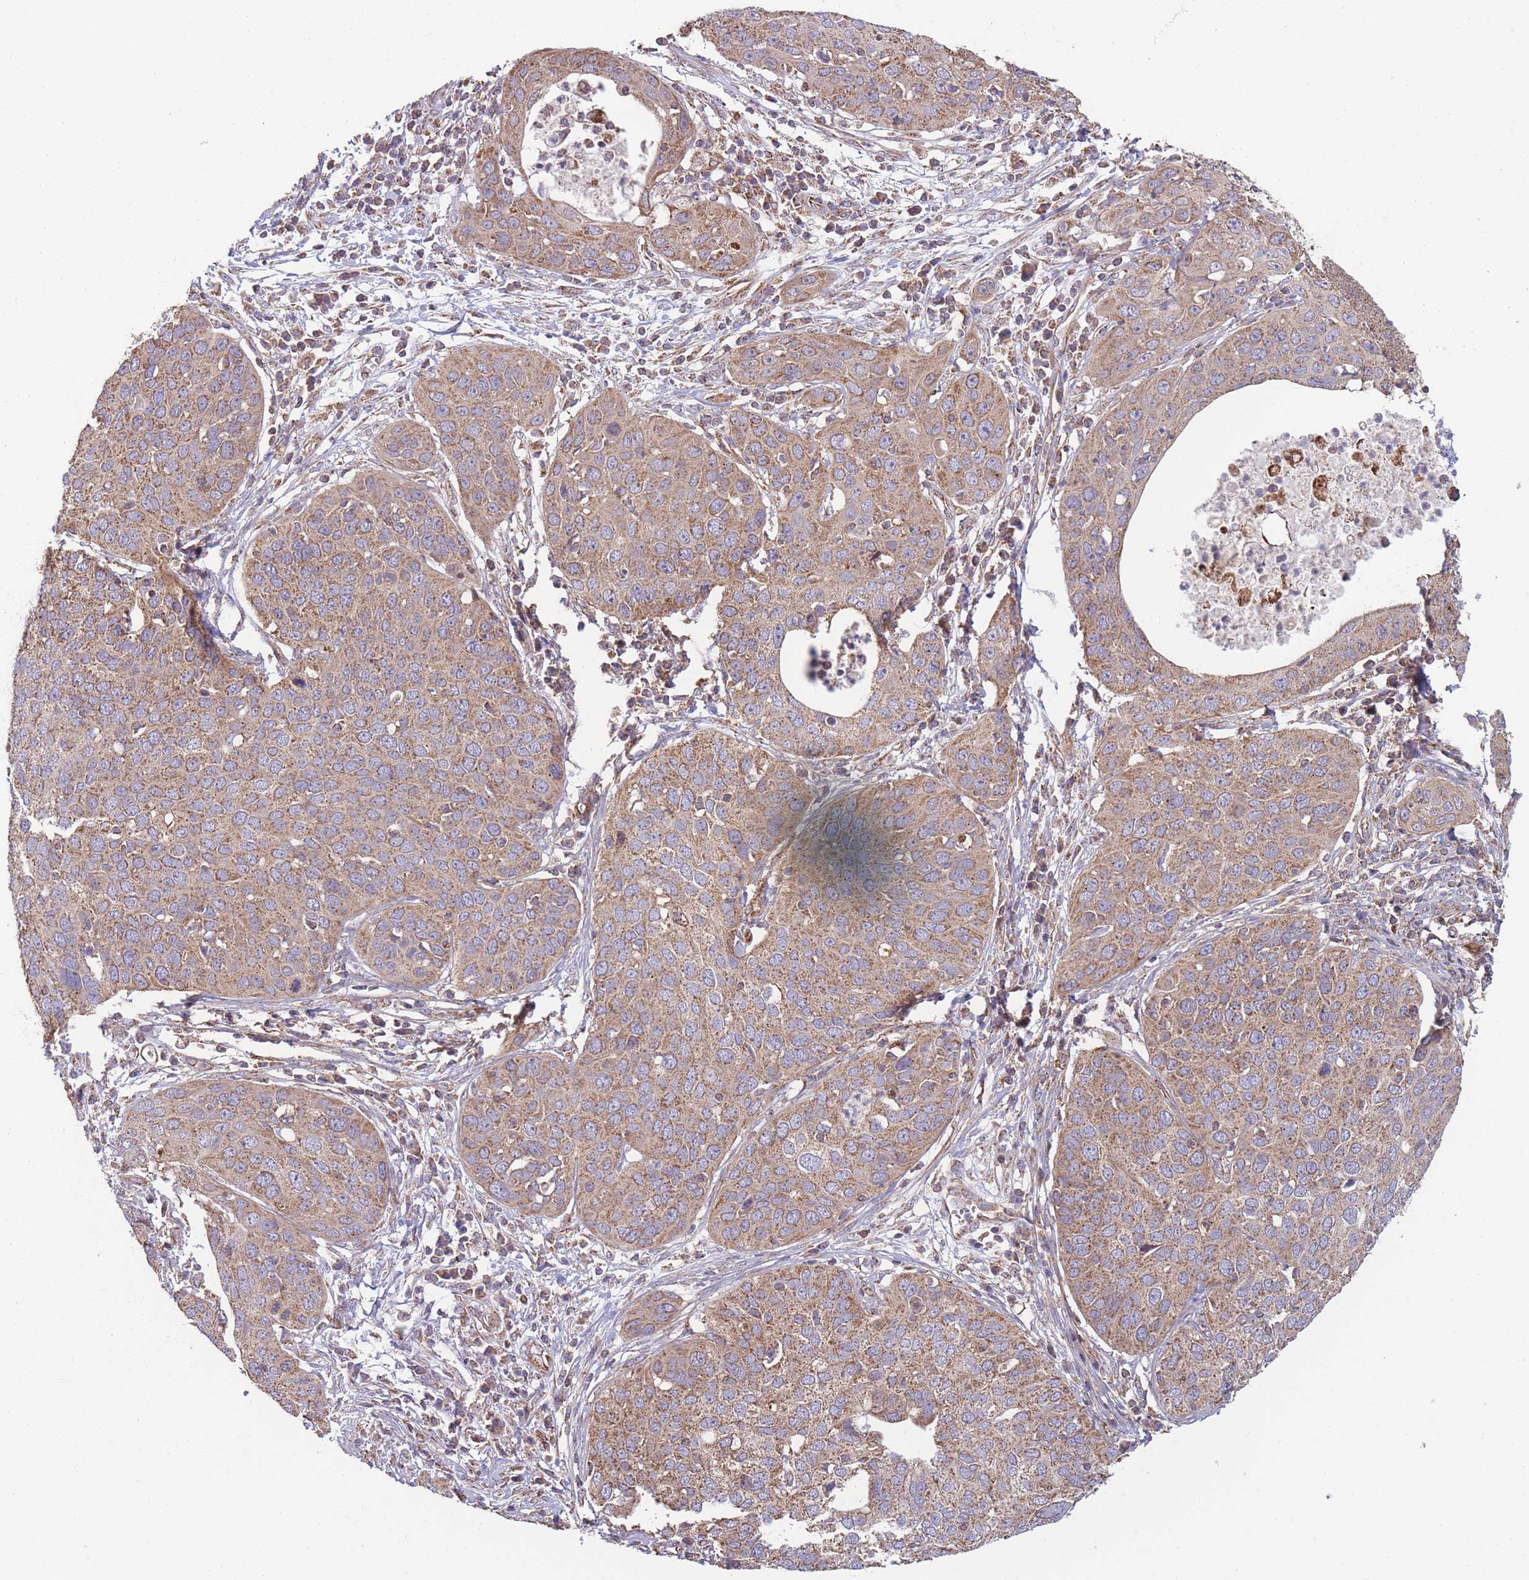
{"staining": {"intensity": "moderate", "quantity": ">75%", "location": "cytoplasmic/membranous"}, "tissue": "cervical cancer", "cell_type": "Tumor cells", "image_type": "cancer", "snomed": [{"axis": "morphology", "description": "Squamous cell carcinoma, NOS"}, {"axis": "topography", "description": "Cervix"}], "caption": "Cervical cancer was stained to show a protein in brown. There is medium levels of moderate cytoplasmic/membranous positivity in approximately >75% of tumor cells.", "gene": "KIF16B", "patient": {"sex": "female", "age": 36}}